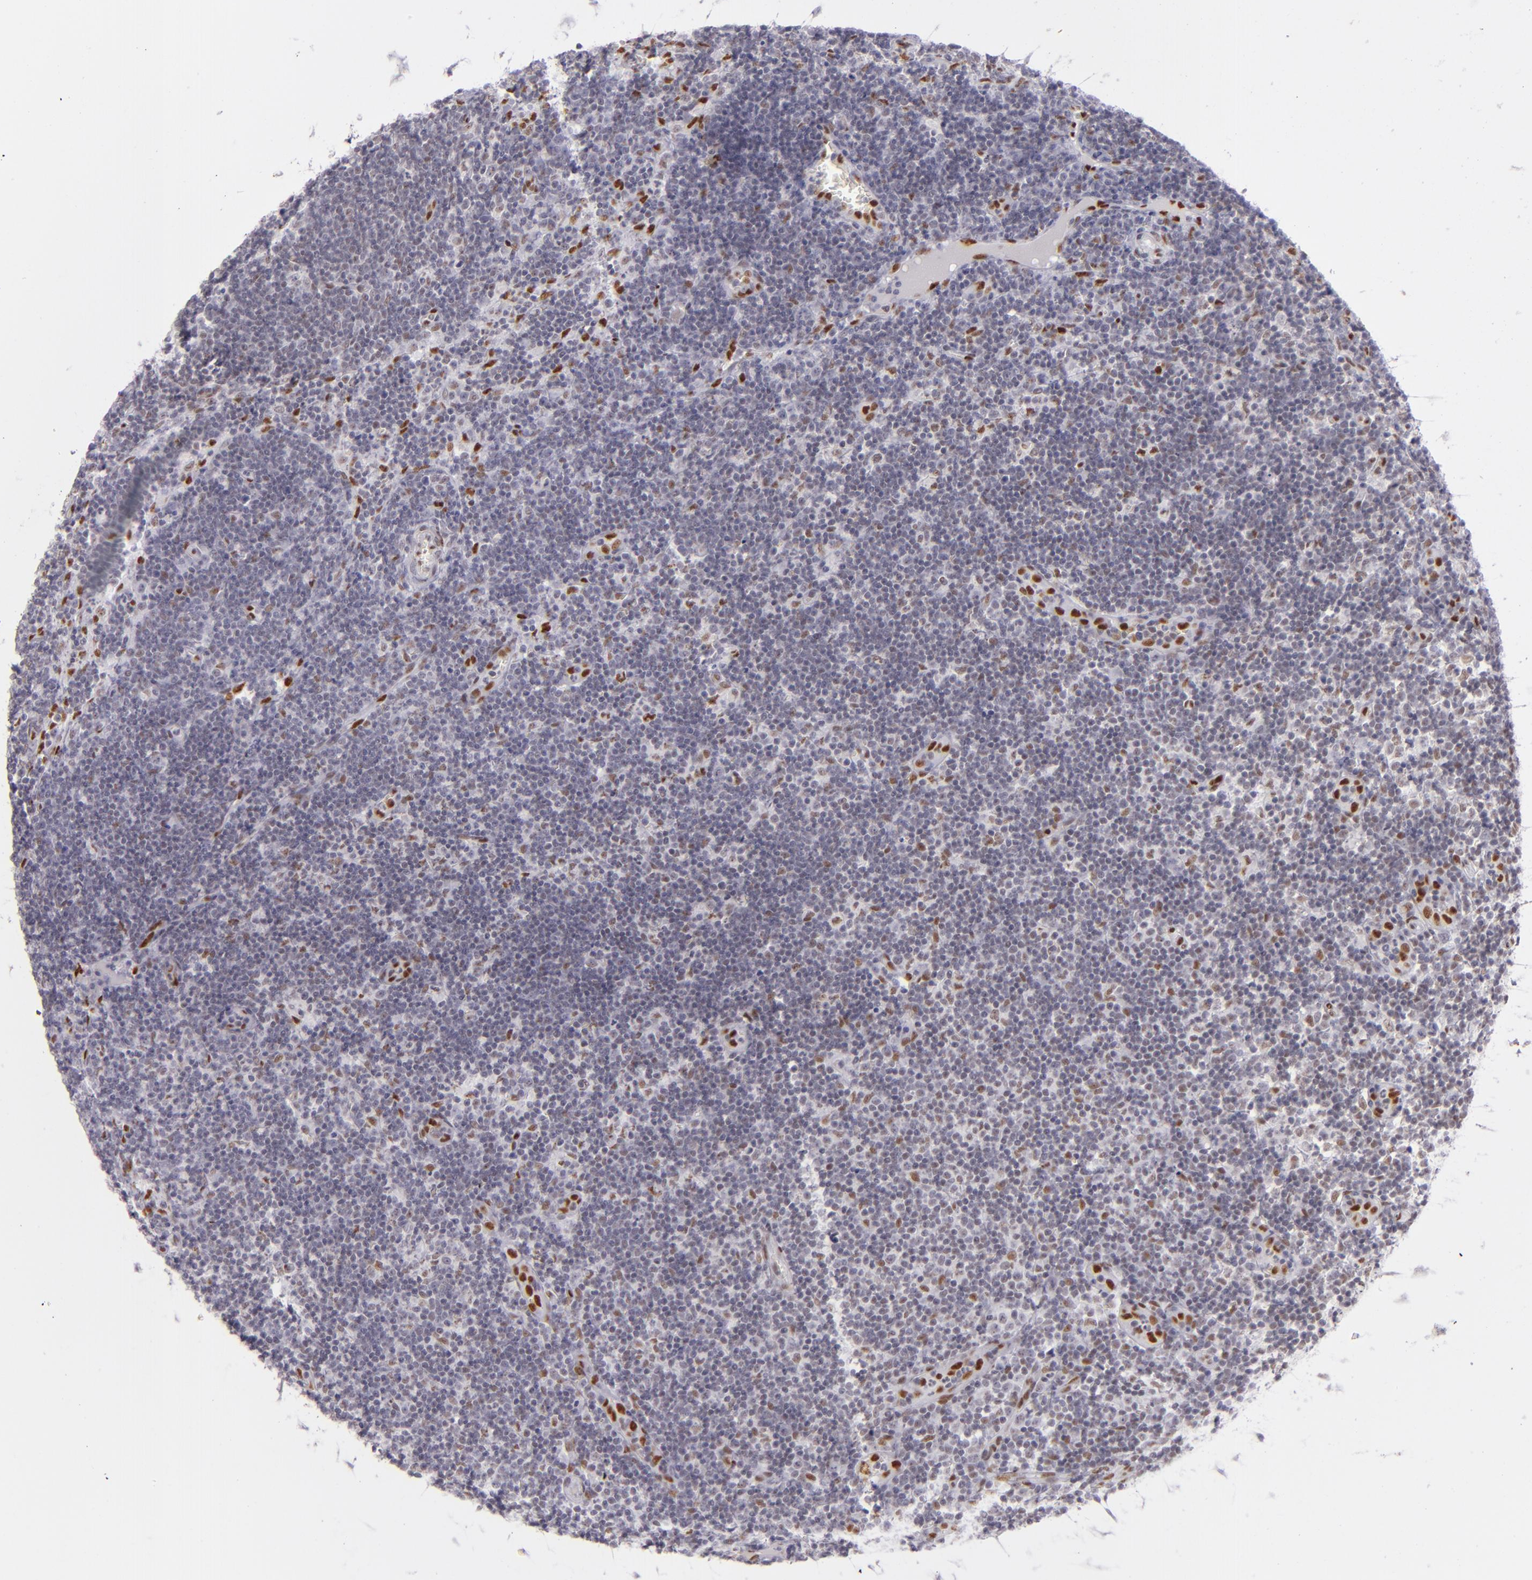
{"staining": {"intensity": "moderate", "quantity": "<25%", "location": "nuclear"}, "tissue": "lymph node", "cell_type": "Non-germinal center cells", "image_type": "normal", "snomed": [{"axis": "morphology", "description": "Normal tissue, NOS"}, {"axis": "morphology", "description": "Inflammation, NOS"}, {"axis": "topography", "description": "Lymph node"}, {"axis": "topography", "description": "Salivary gland"}], "caption": "IHC of unremarkable human lymph node reveals low levels of moderate nuclear staining in about <25% of non-germinal center cells. The protein is shown in brown color, while the nuclei are stained blue.", "gene": "TOP3A", "patient": {"sex": "male", "age": 3}}